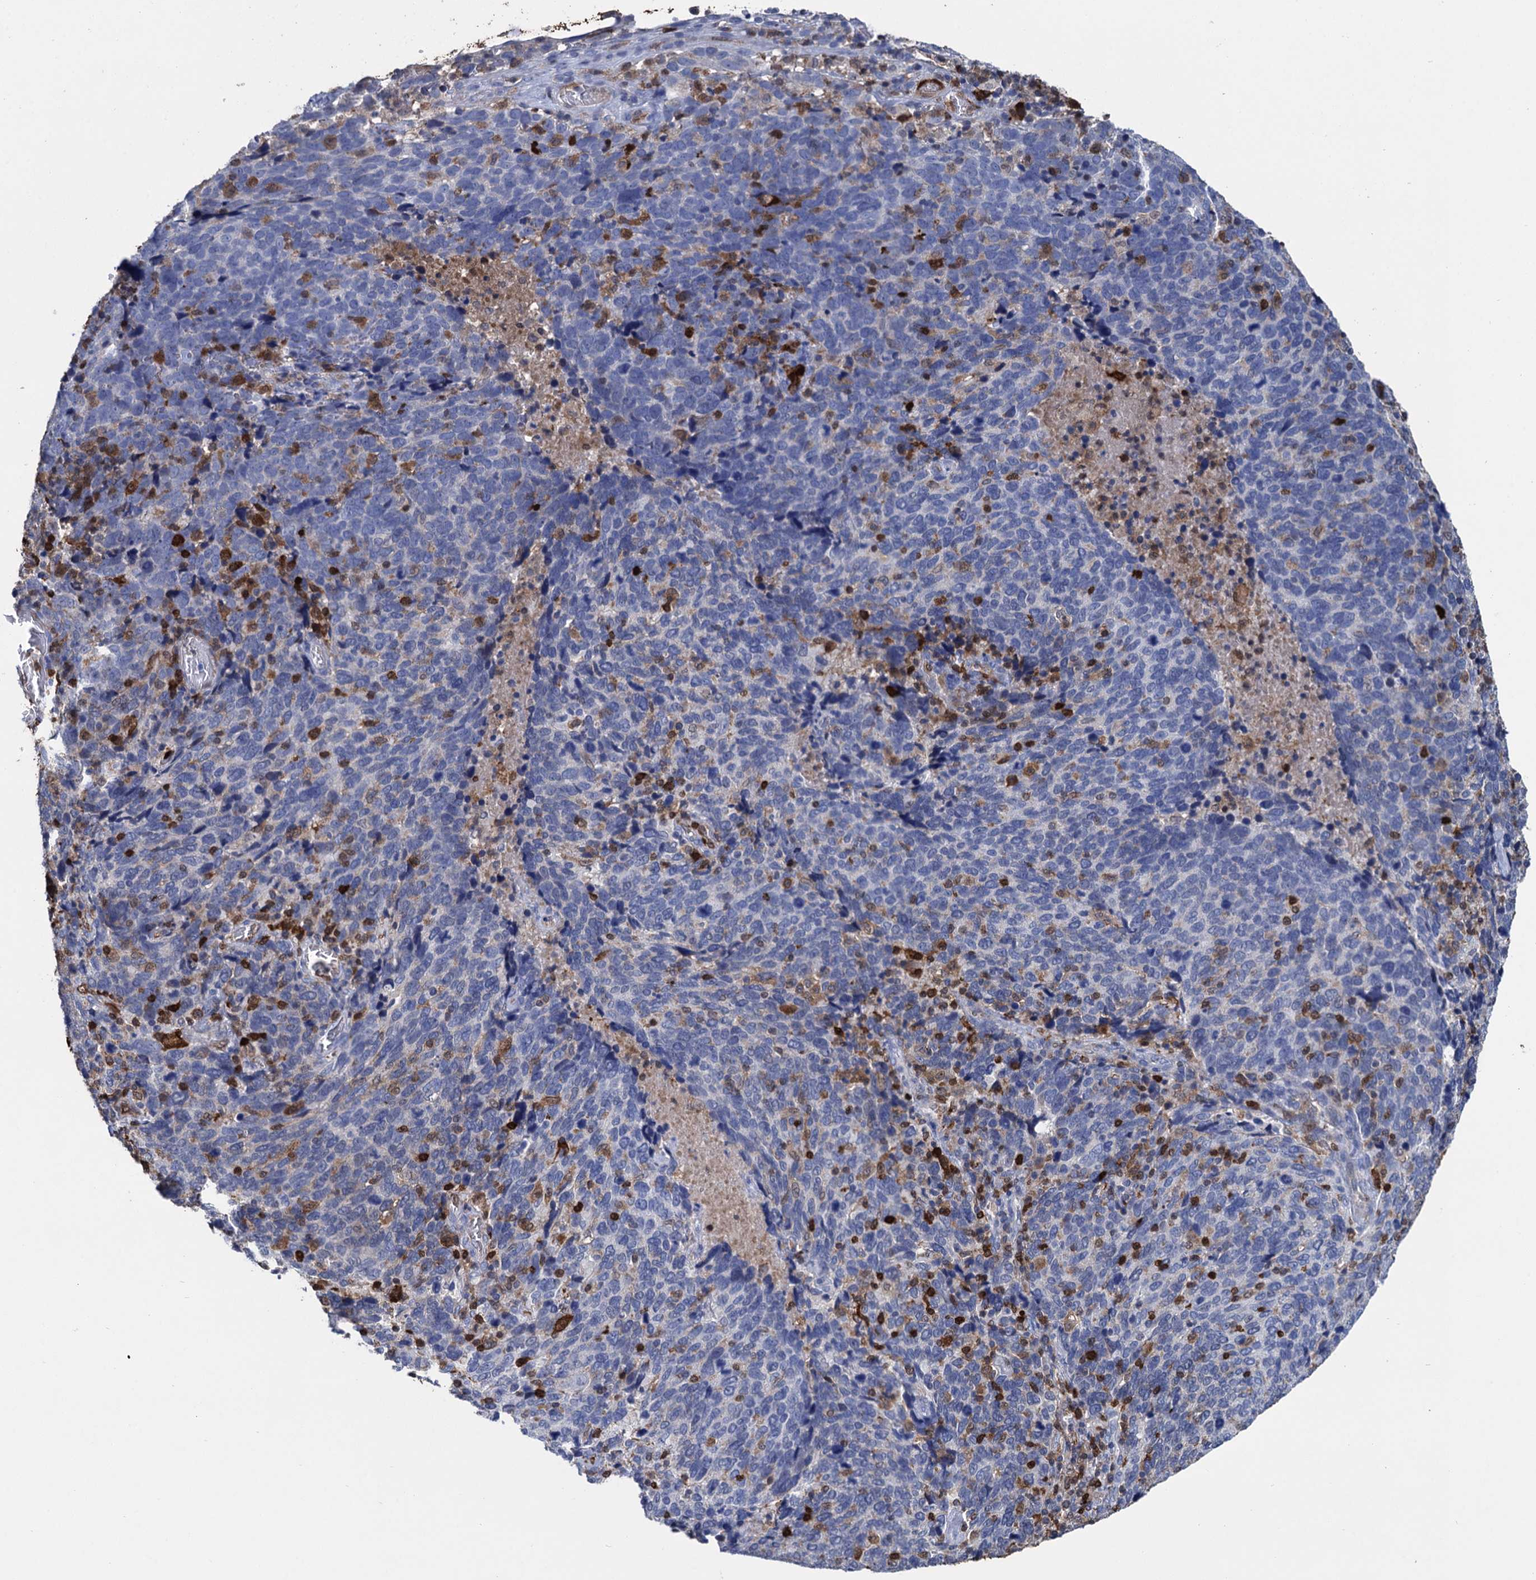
{"staining": {"intensity": "negative", "quantity": "none", "location": "none"}, "tissue": "cervical cancer", "cell_type": "Tumor cells", "image_type": "cancer", "snomed": [{"axis": "morphology", "description": "Squamous cell carcinoma, NOS"}, {"axis": "topography", "description": "Cervix"}], "caption": "Immunohistochemistry (IHC) of cervical cancer (squamous cell carcinoma) shows no positivity in tumor cells.", "gene": "FABP5", "patient": {"sex": "female", "age": 41}}